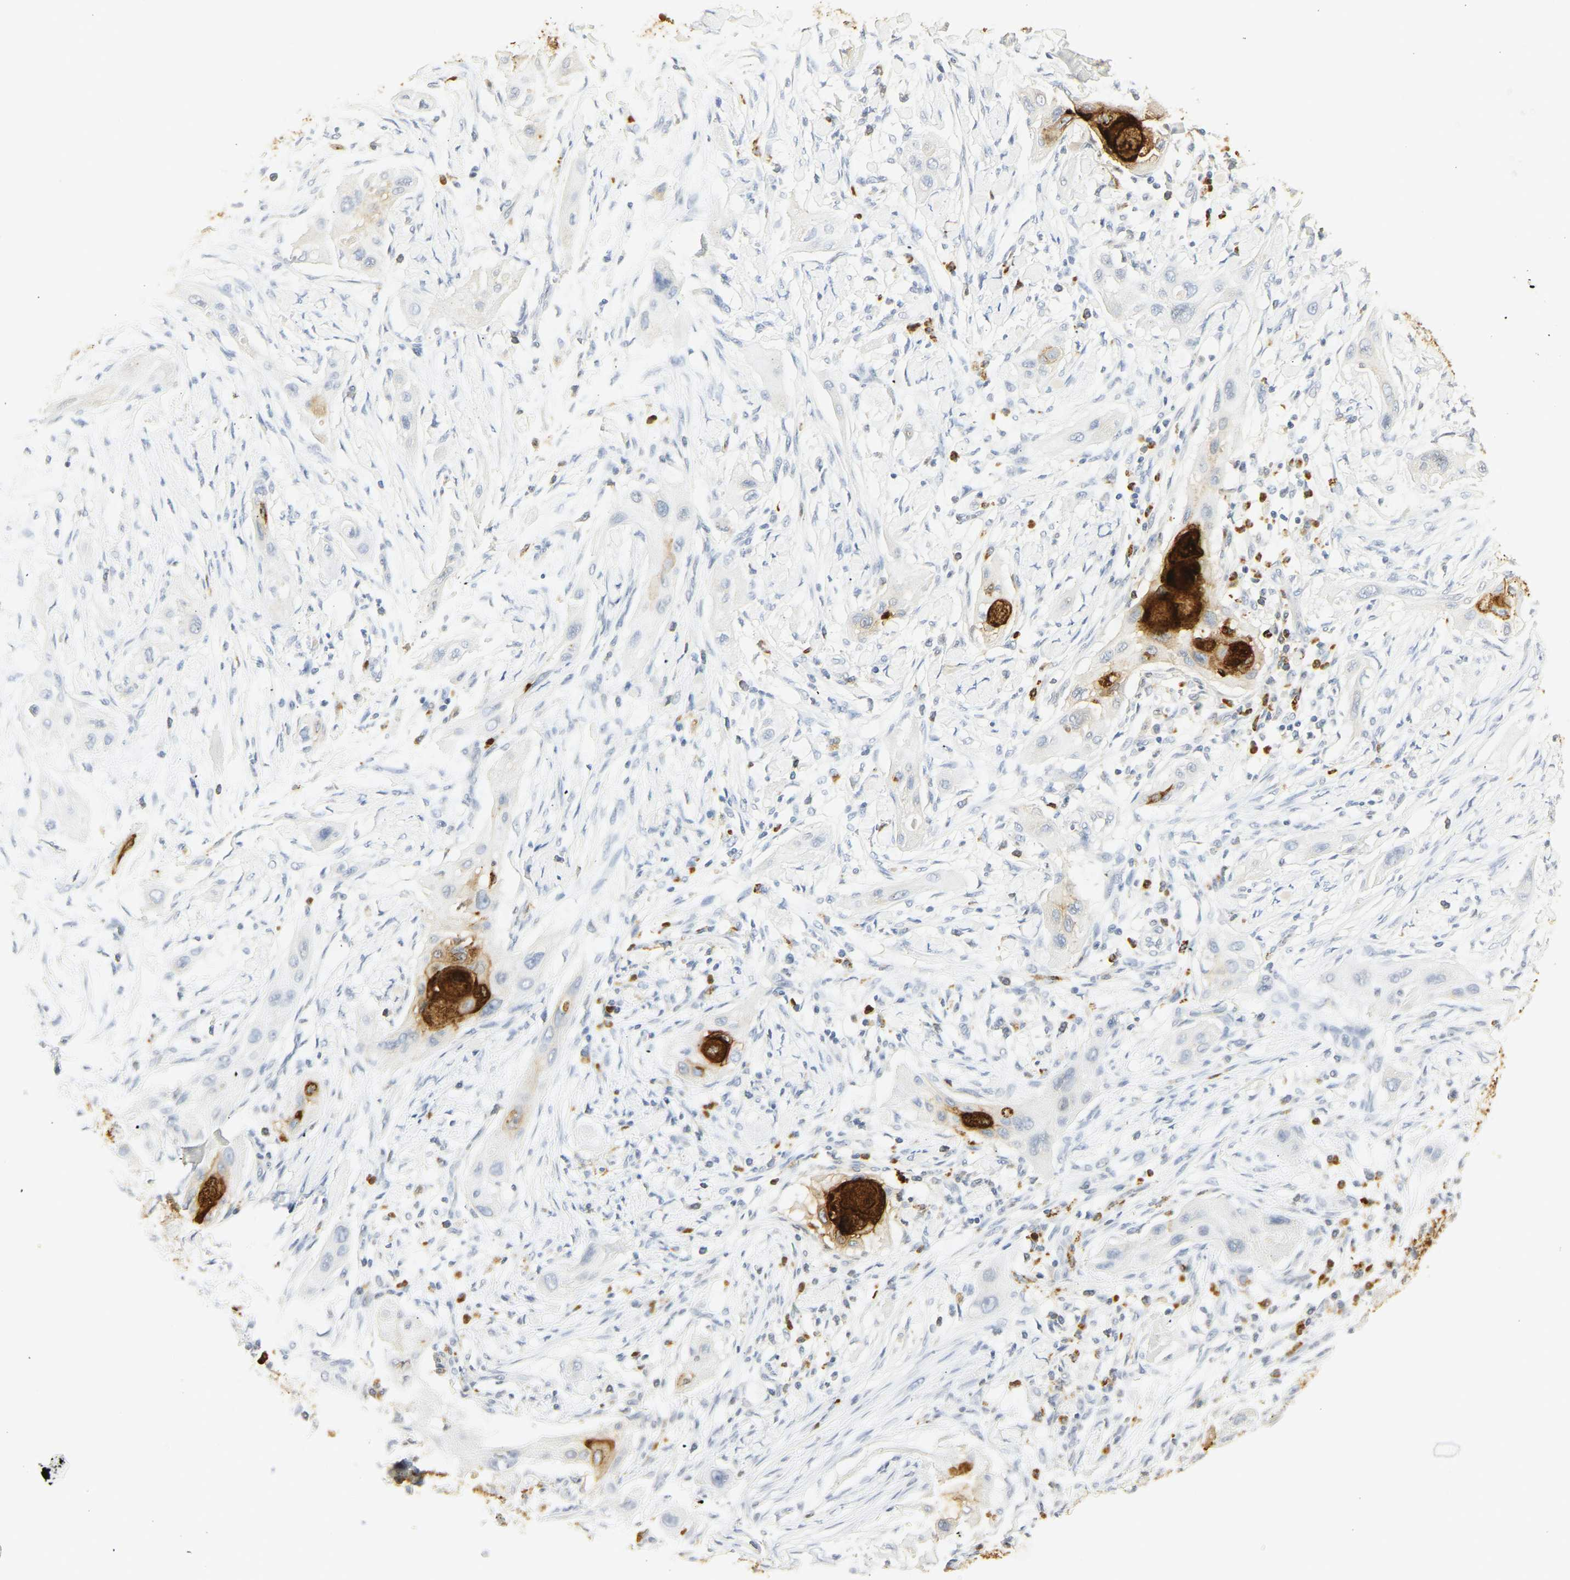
{"staining": {"intensity": "negative", "quantity": "none", "location": "none"}, "tissue": "lung cancer", "cell_type": "Tumor cells", "image_type": "cancer", "snomed": [{"axis": "morphology", "description": "Squamous cell carcinoma, NOS"}, {"axis": "topography", "description": "Lung"}], "caption": "Protein analysis of lung cancer demonstrates no significant positivity in tumor cells.", "gene": "CEACAM5", "patient": {"sex": "female", "age": 47}}